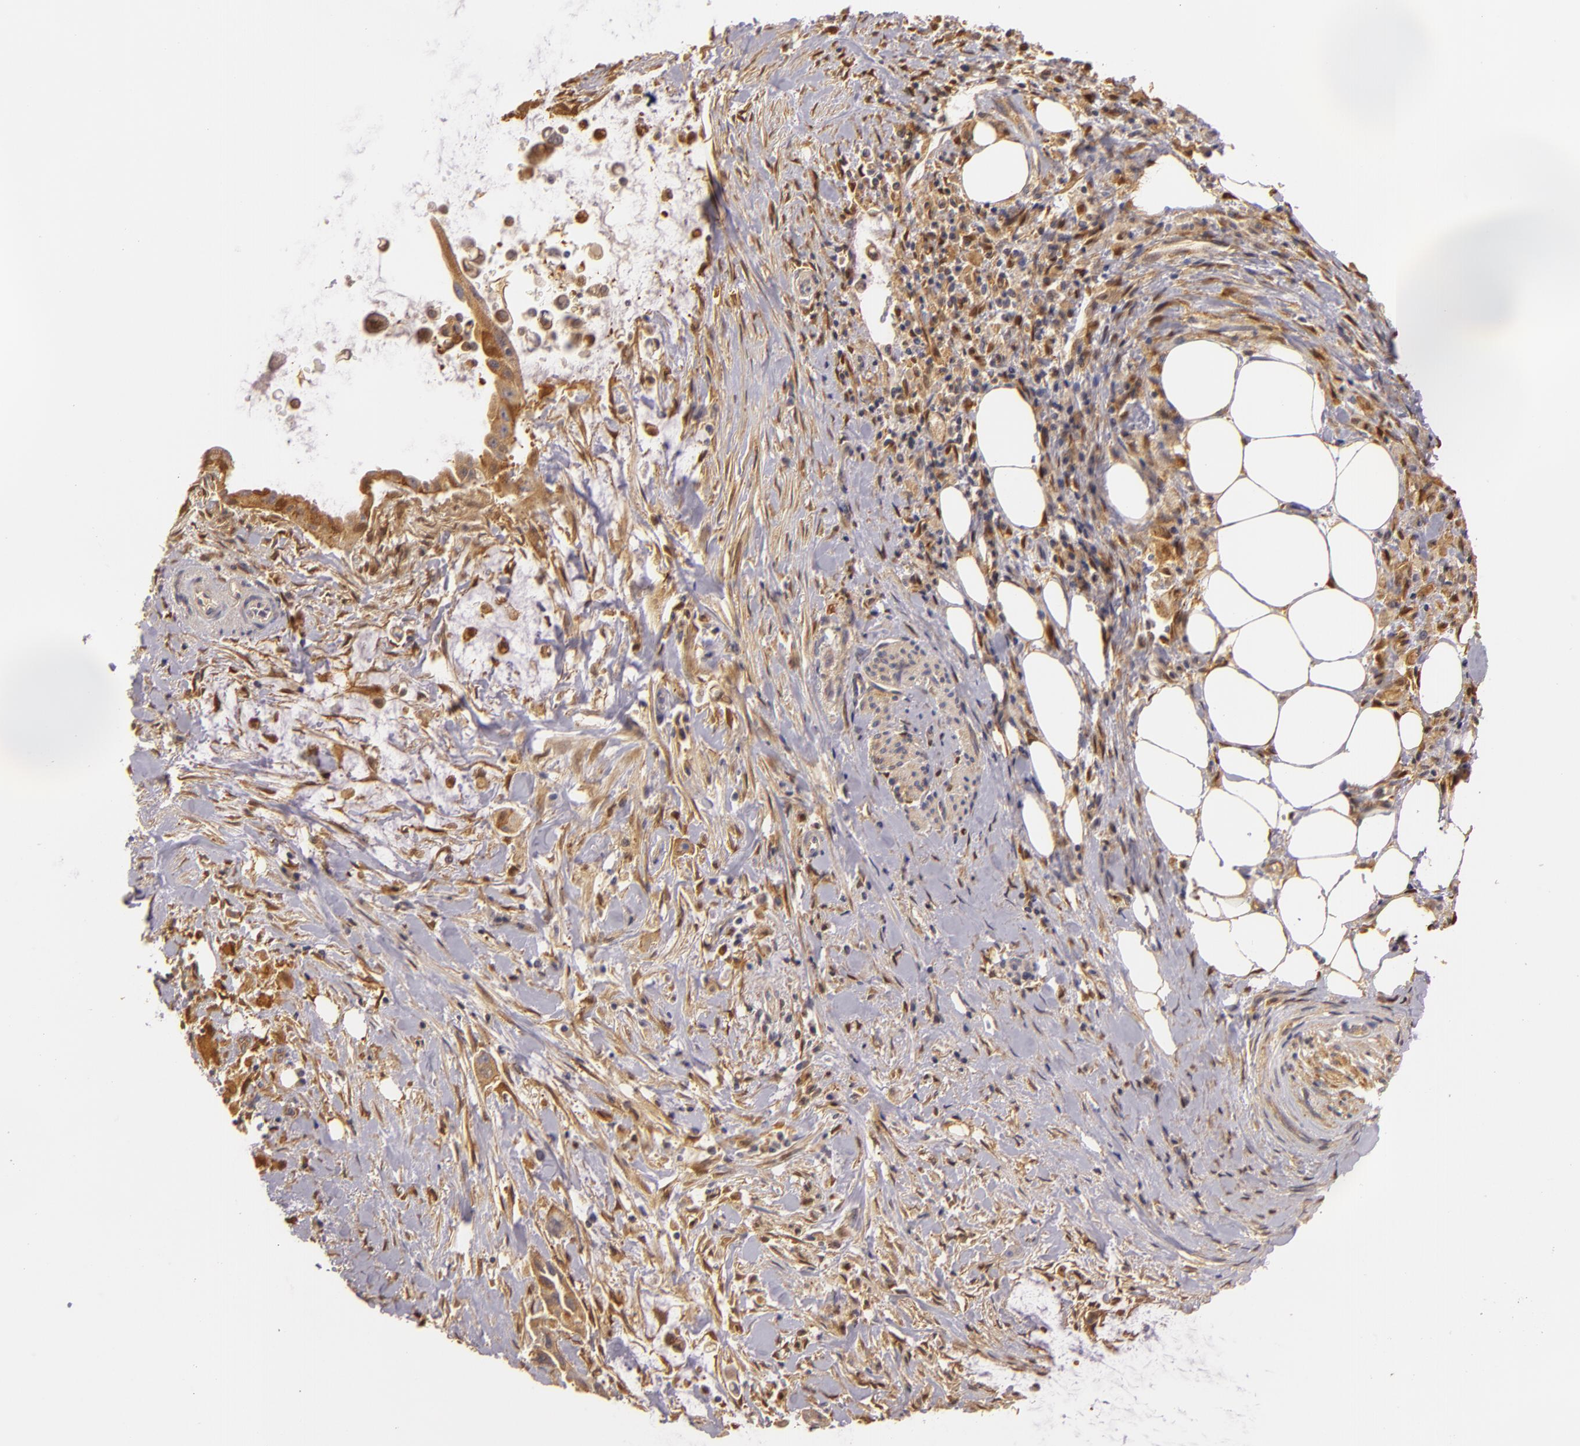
{"staining": {"intensity": "moderate", "quantity": ">75%", "location": "cytoplasmic/membranous"}, "tissue": "pancreatic cancer", "cell_type": "Tumor cells", "image_type": "cancer", "snomed": [{"axis": "morphology", "description": "Adenocarcinoma, NOS"}, {"axis": "topography", "description": "Pancreas"}], "caption": "Protein analysis of pancreatic cancer (adenocarcinoma) tissue demonstrates moderate cytoplasmic/membranous positivity in about >75% of tumor cells. Ihc stains the protein of interest in brown and the nuclei are stained blue.", "gene": "TOM1", "patient": {"sex": "male", "age": 59}}